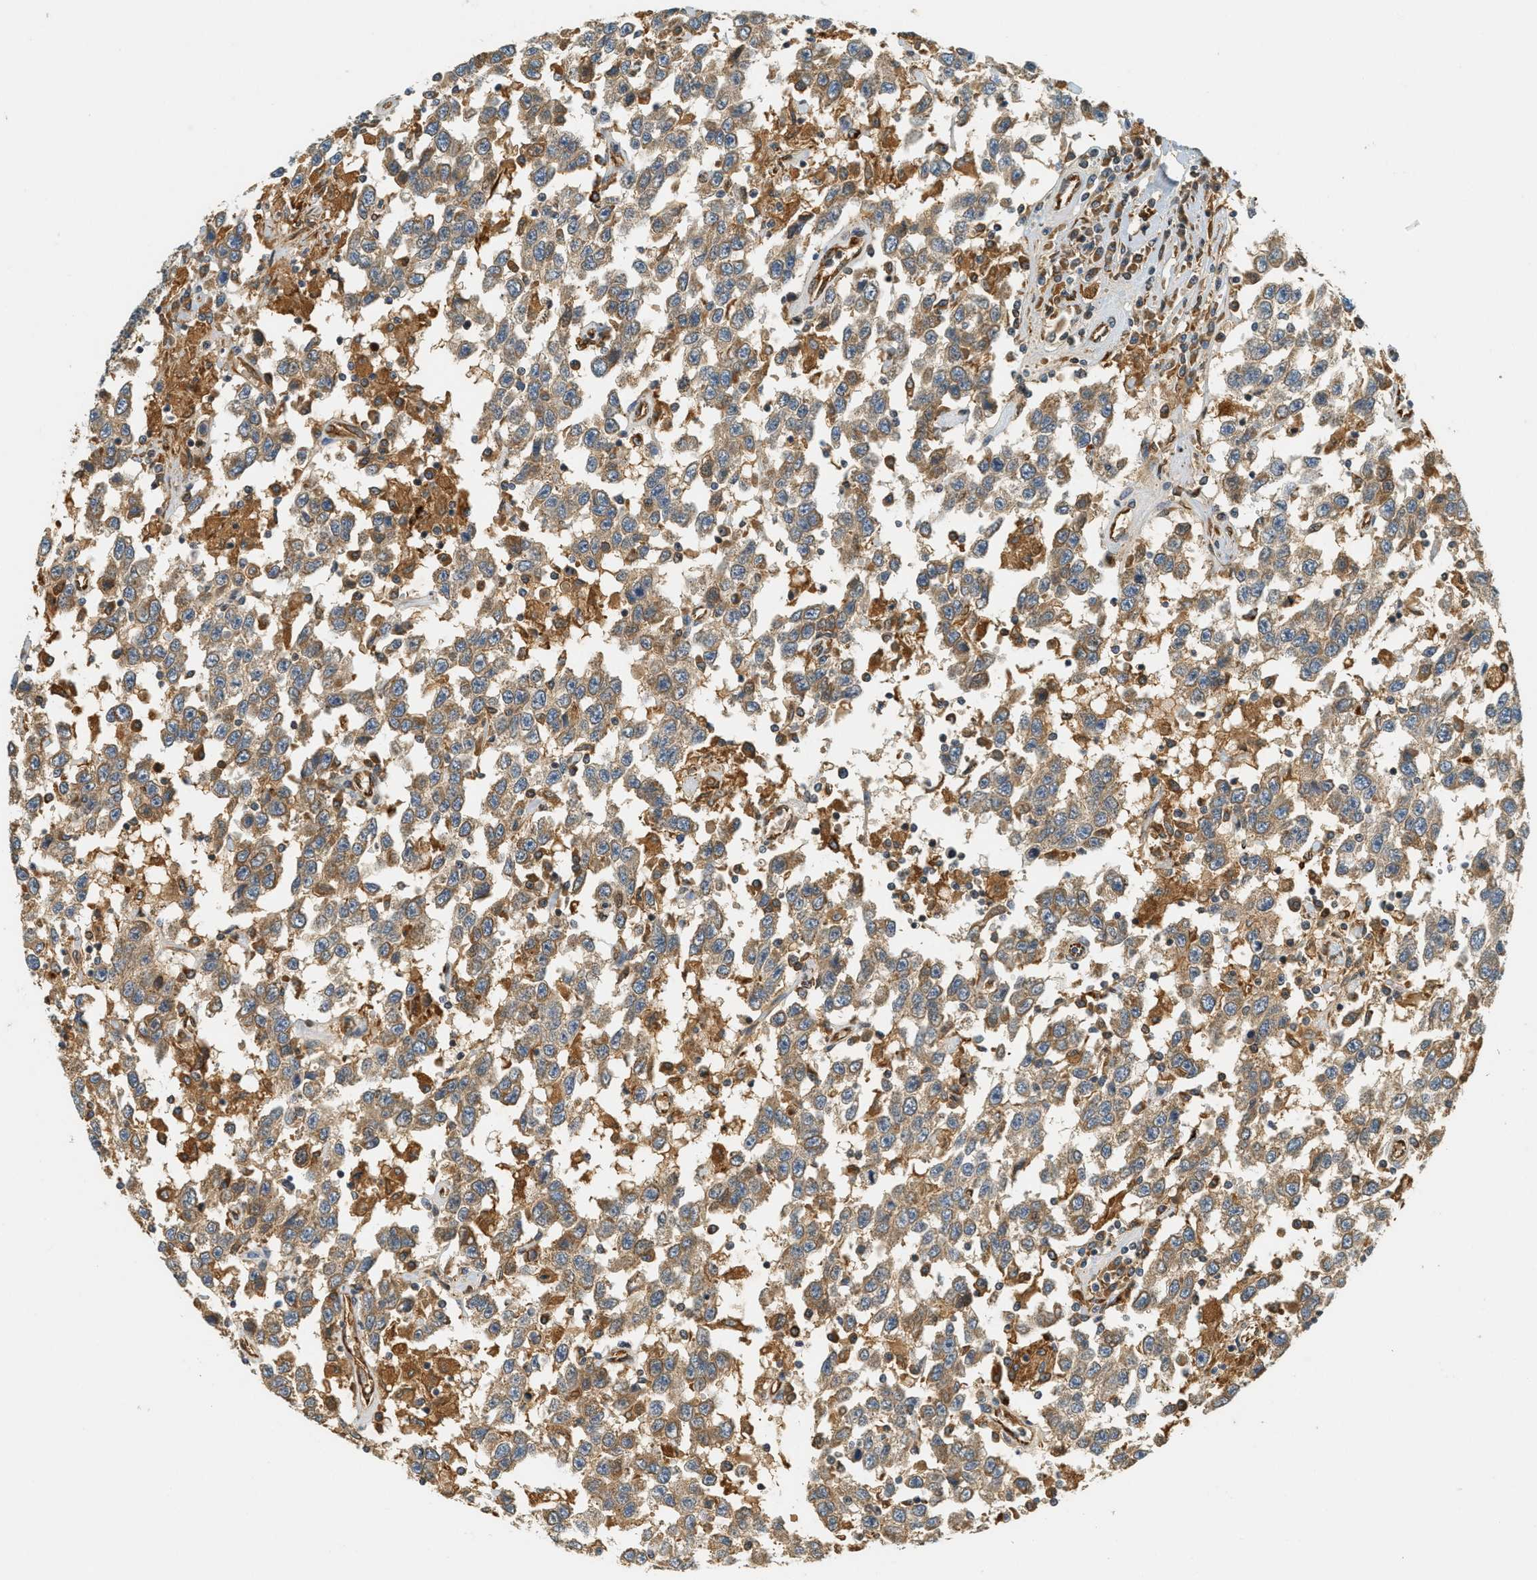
{"staining": {"intensity": "weak", "quantity": ">75%", "location": "cytoplasmic/membranous"}, "tissue": "testis cancer", "cell_type": "Tumor cells", "image_type": "cancer", "snomed": [{"axis": "morphology", "description": "Seminoma, NOS"}, {"axis": "topography", "description": "Testis"}], "caption": "This is a photomicrograph of IHC staining of testis cancer (seminoma), which shows weak expression in the cytoplasmic/membranous of tumor cells.", "gene": "PDK1", "patient": {"sex": "male", "age": 41}}